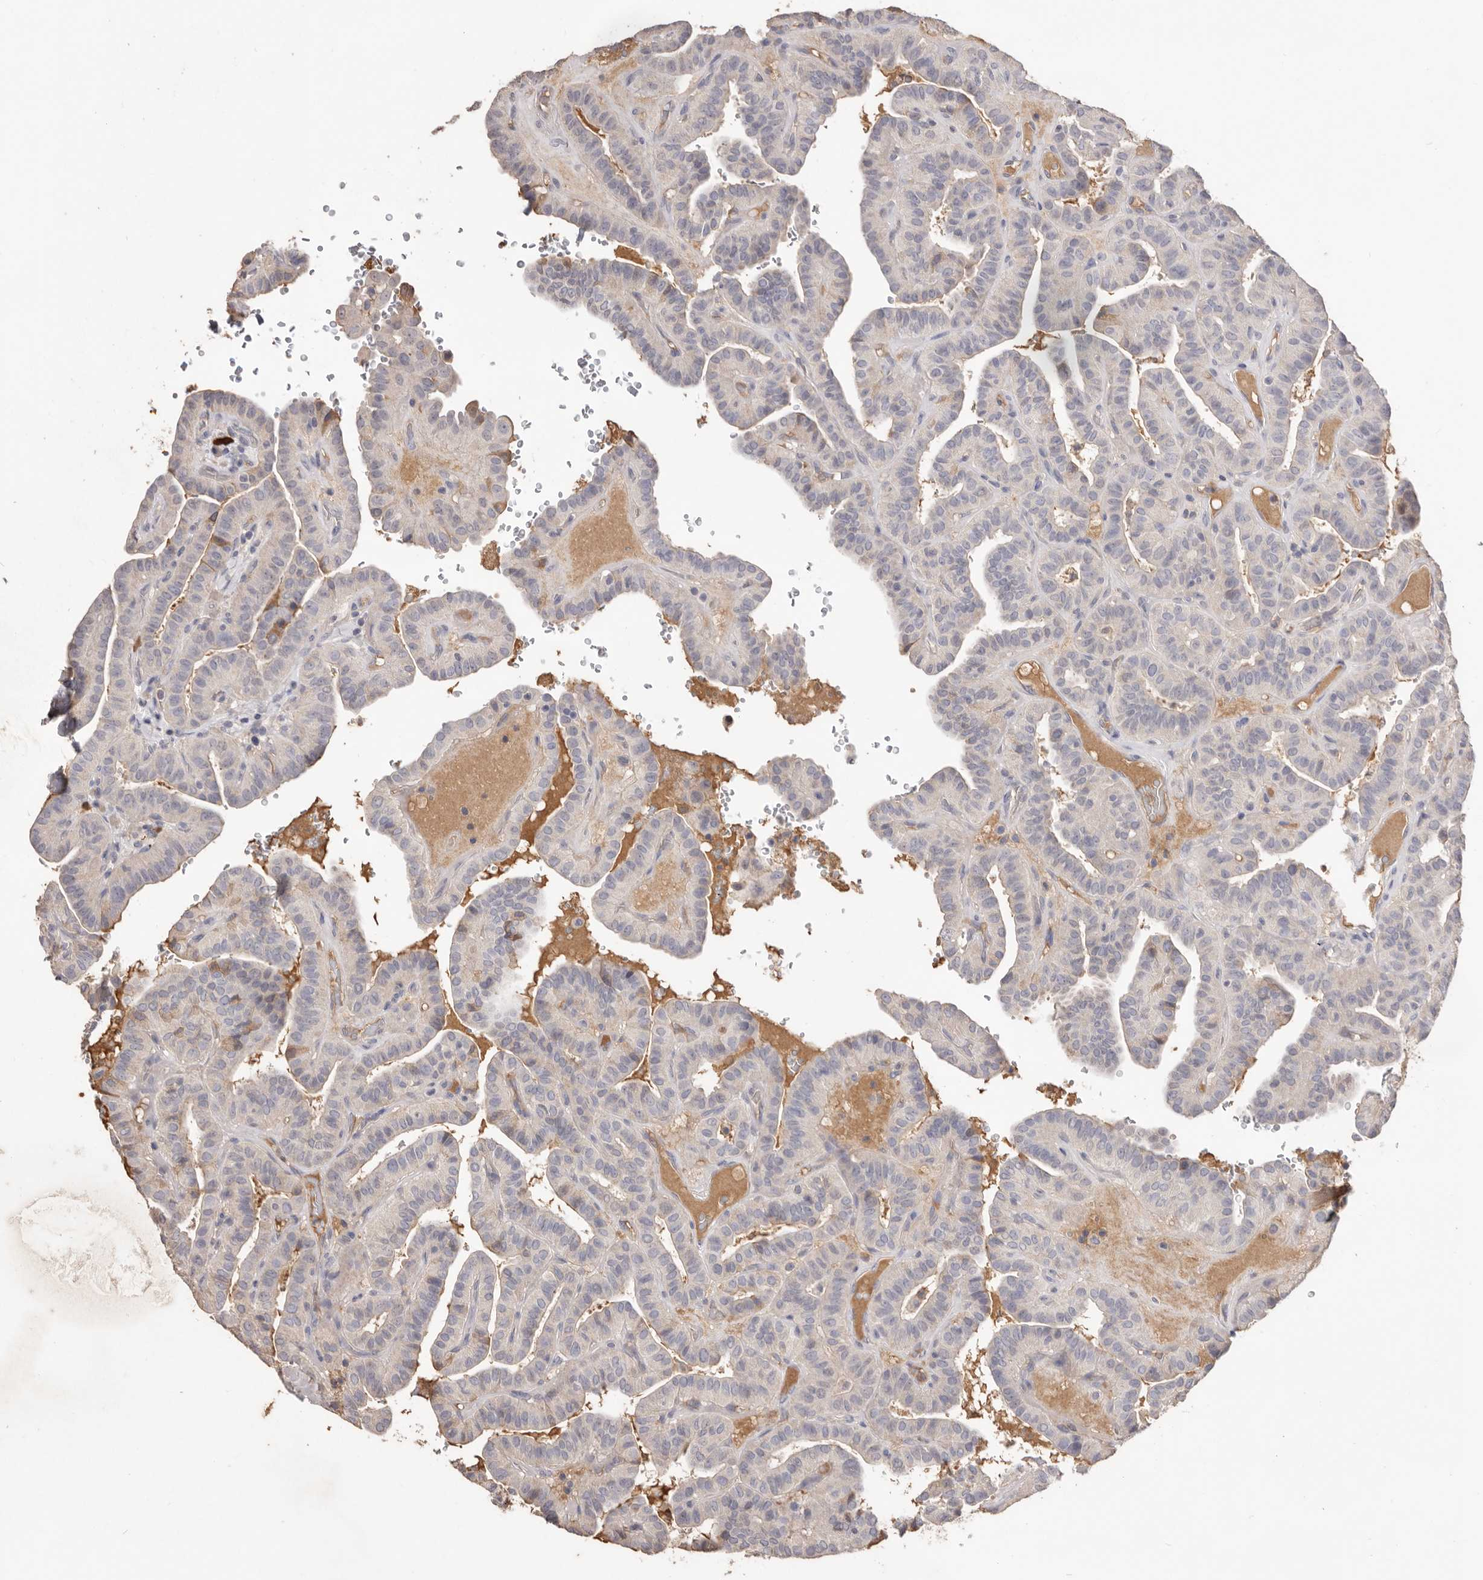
{"staining": {"intensity": "negative", "quantity": "none", "location": "none"}, "tissue": "thyroid cancer", "cell_type": "Tumor cells", "image_type": "cancer", "snomed": [{"axis": "morphology", "description": "Papillary adenocarcinoma, NOS"}, {"axis": "topography", "description": "Thyroid gland"}], "caption": "A high-resolution image shows immunohistochemistry staining of papillary adenocarcinoma (thyroid), which demonstrates no significant expression in tumor cells.", "gene": "HCAR2", "patient": {"sex": "male", "age": 77}}